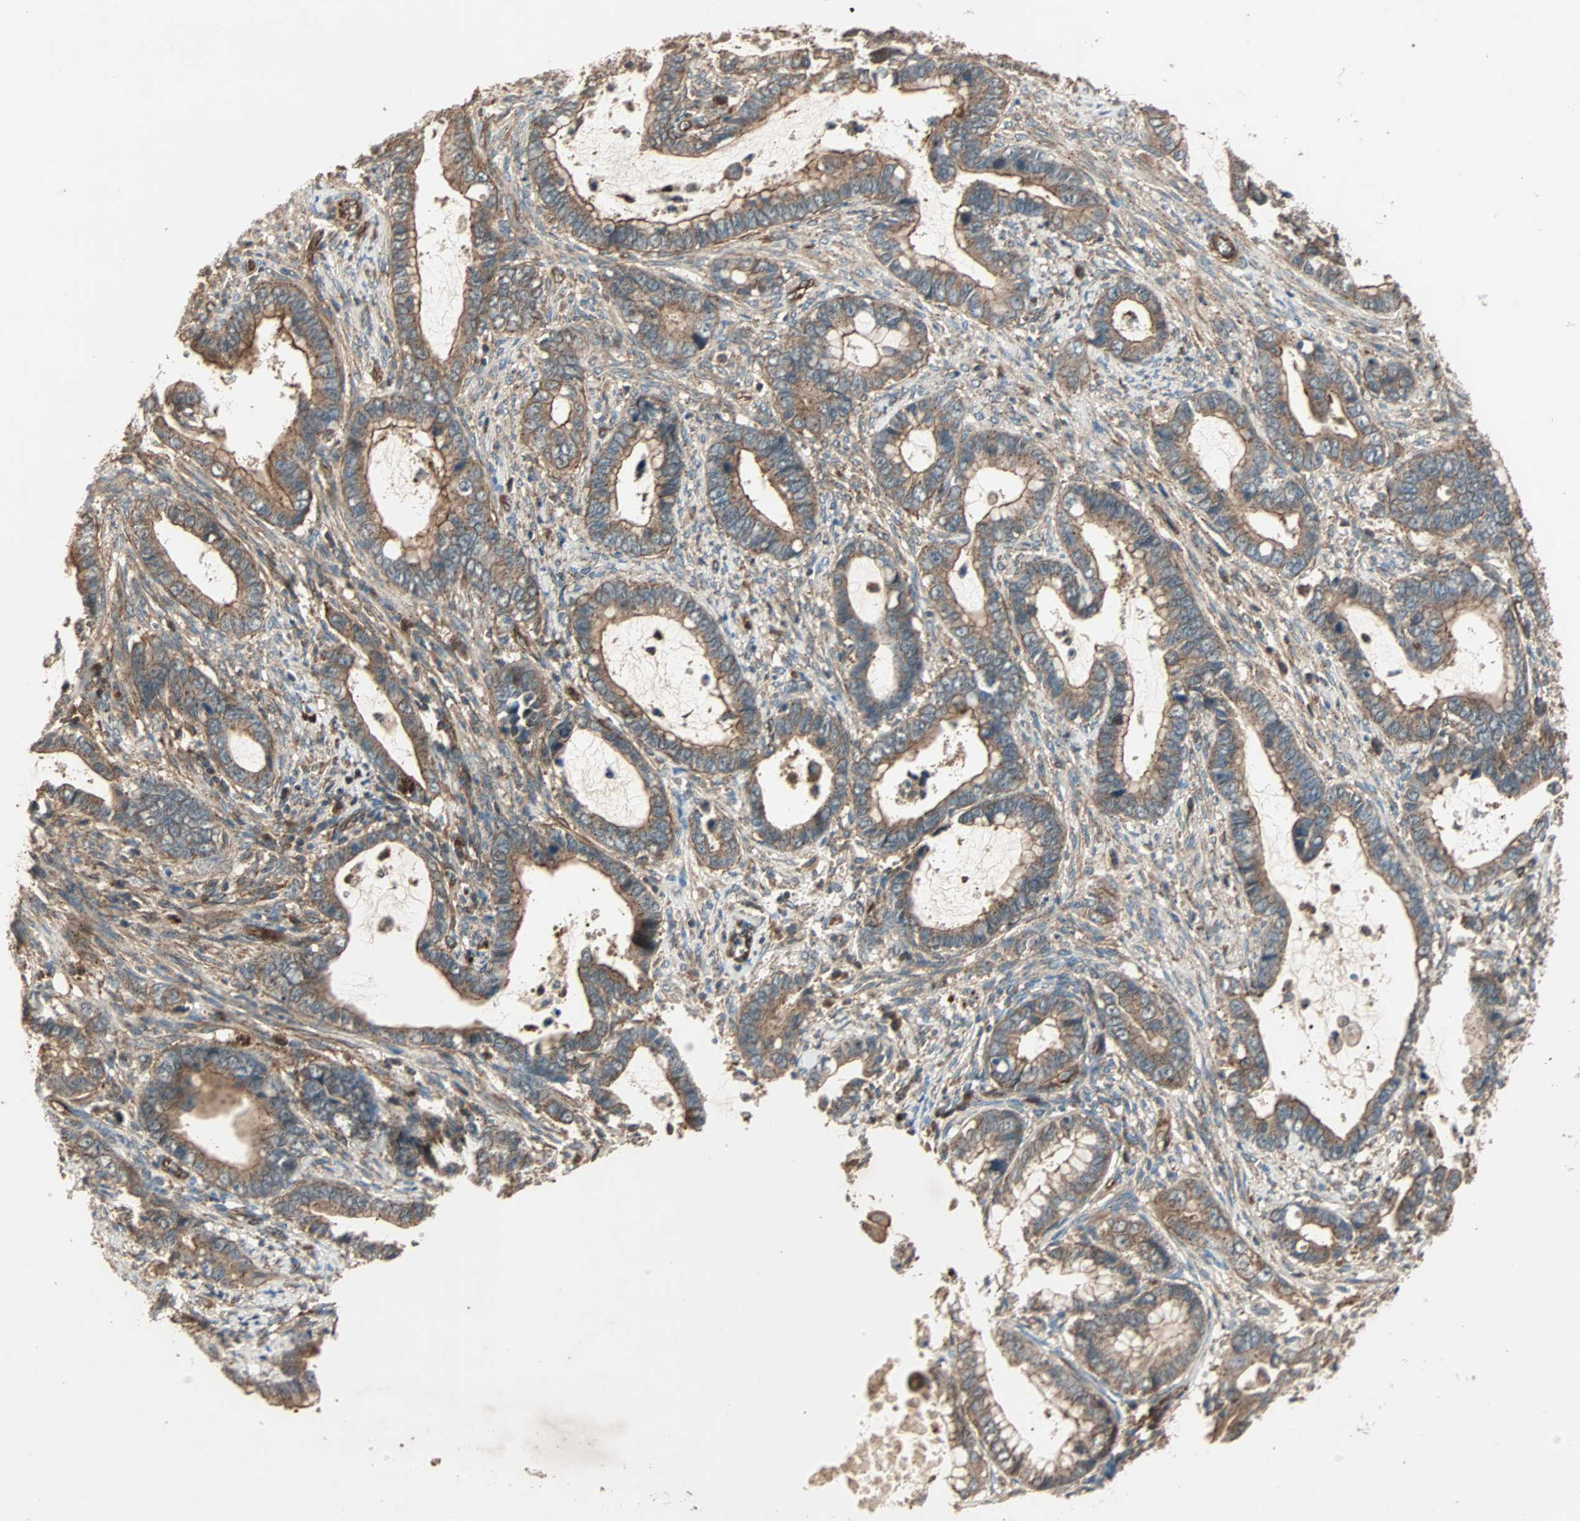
{"staining": {"intensity": "moderate", "quantity": ">75%", "location": "cytoplasmic/membranous"}, "tissue": "cervical cancer", "cell_type": "Tumor cells", "image_type": "cancer", "snomed": [{"axis": "morphology", "description": "Adenocarcinoma, NOS"}, {"axis": "topography", "description": "Cervix"}], "caption": "Approximately >75% of tumor cells in human cervical cancer show moderate cytoplasmic/membranous protein staining as visualized by brown immunohistochemical staining.", "gene": "GCK", "patient": {"sex": "female", "age": 44}}